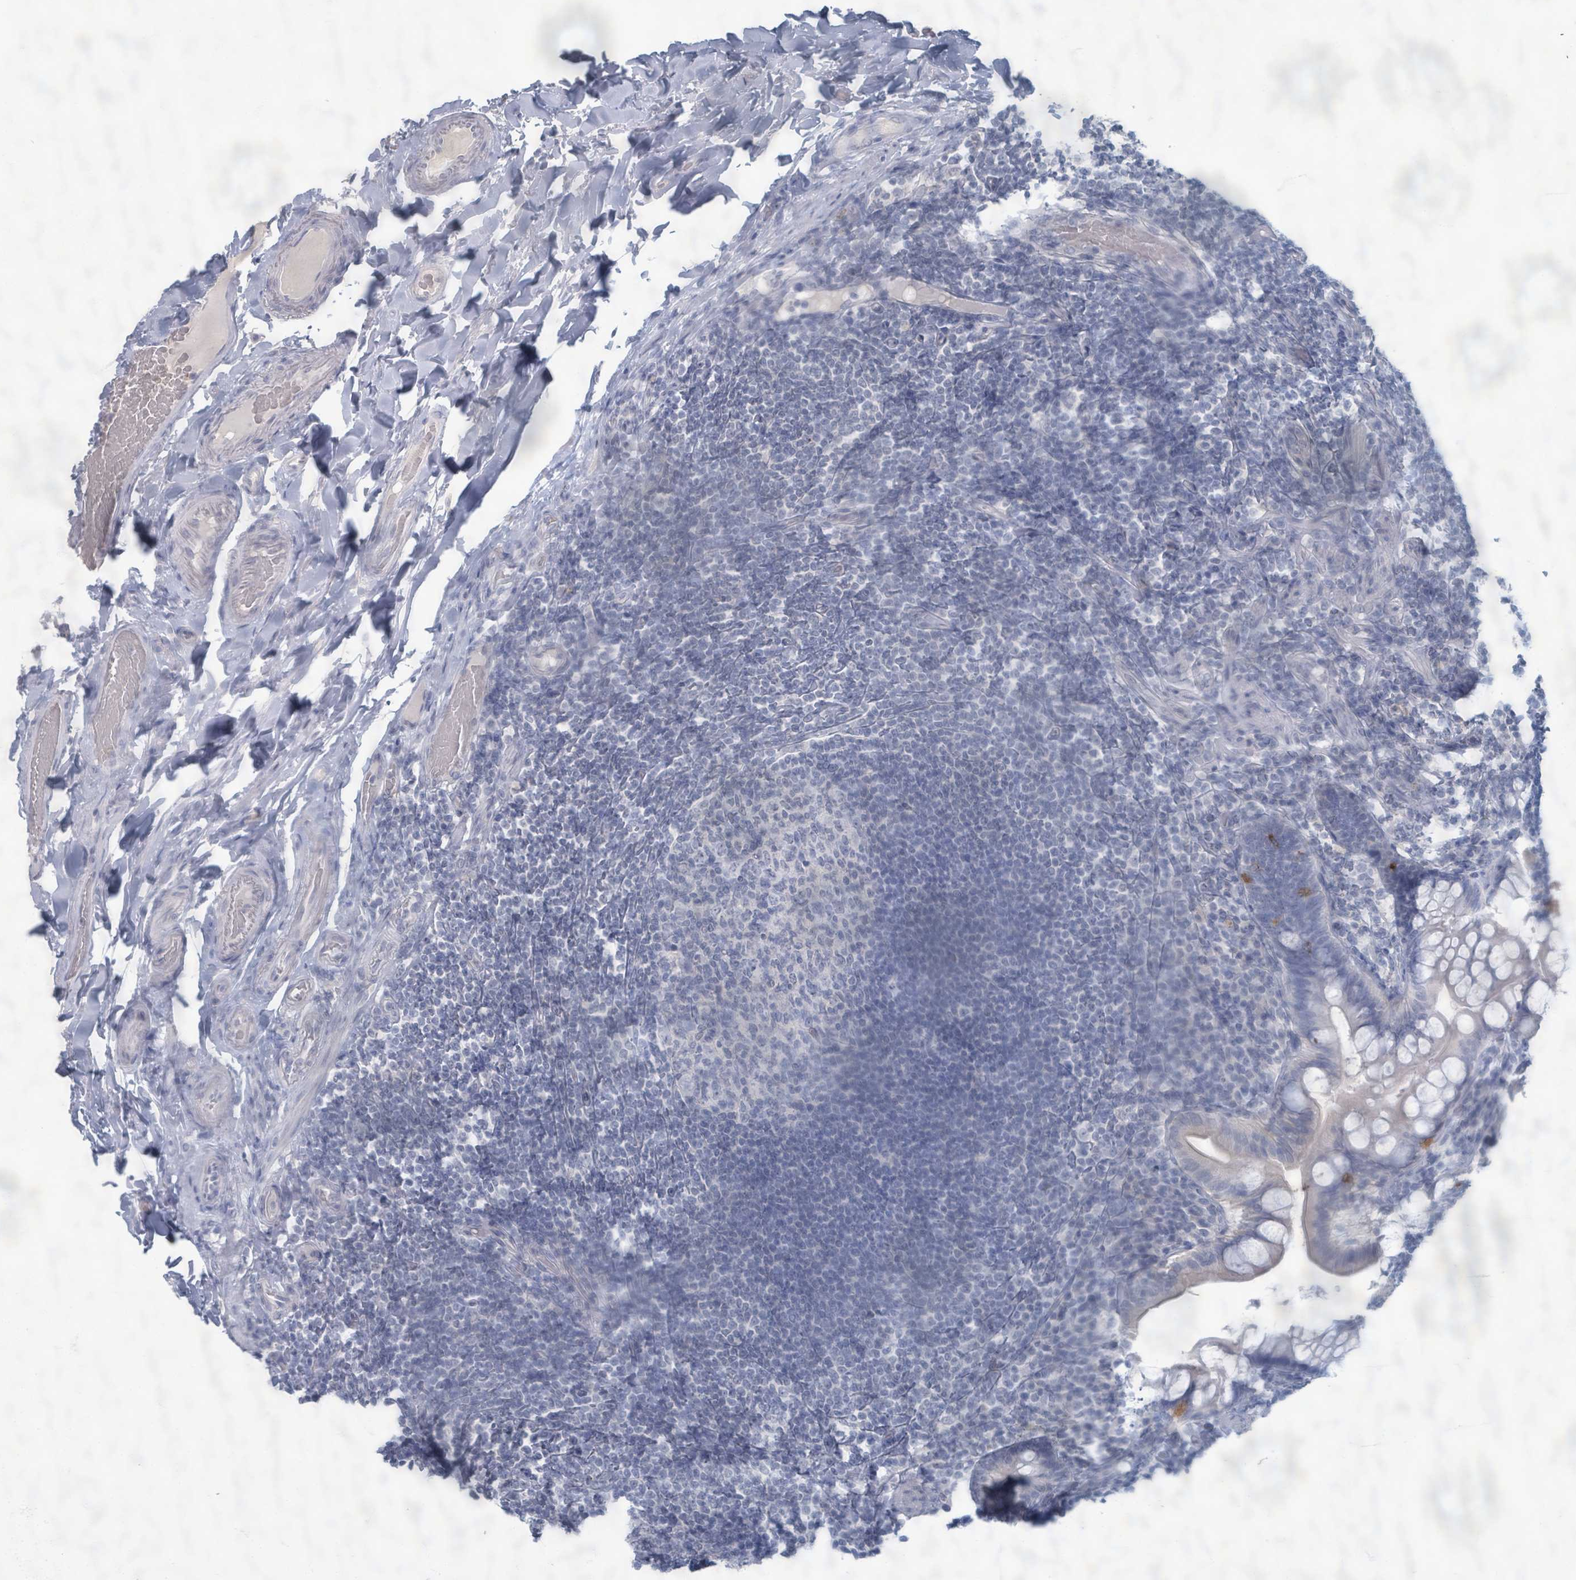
{"staining": {"intensity": "negative", "quantity": "none", "location": "none"}, "tissue": "small intestine", "cell_type": "Glandular cells", "image_type": "normal", "snomed": [{"axis": "morphology", "description": "Normal tissue, NOS"}, {"axis": "topography", "description": "Small intestine"}], "caption": "Glandular cells show no significant expression in unremarkable small intestine. The staining is performed using DAB brown chromogen with nuclei counter-stained in using hematoxylin.", "gene": "WNT11", "patient": {"sex": "male", "age": 70}}